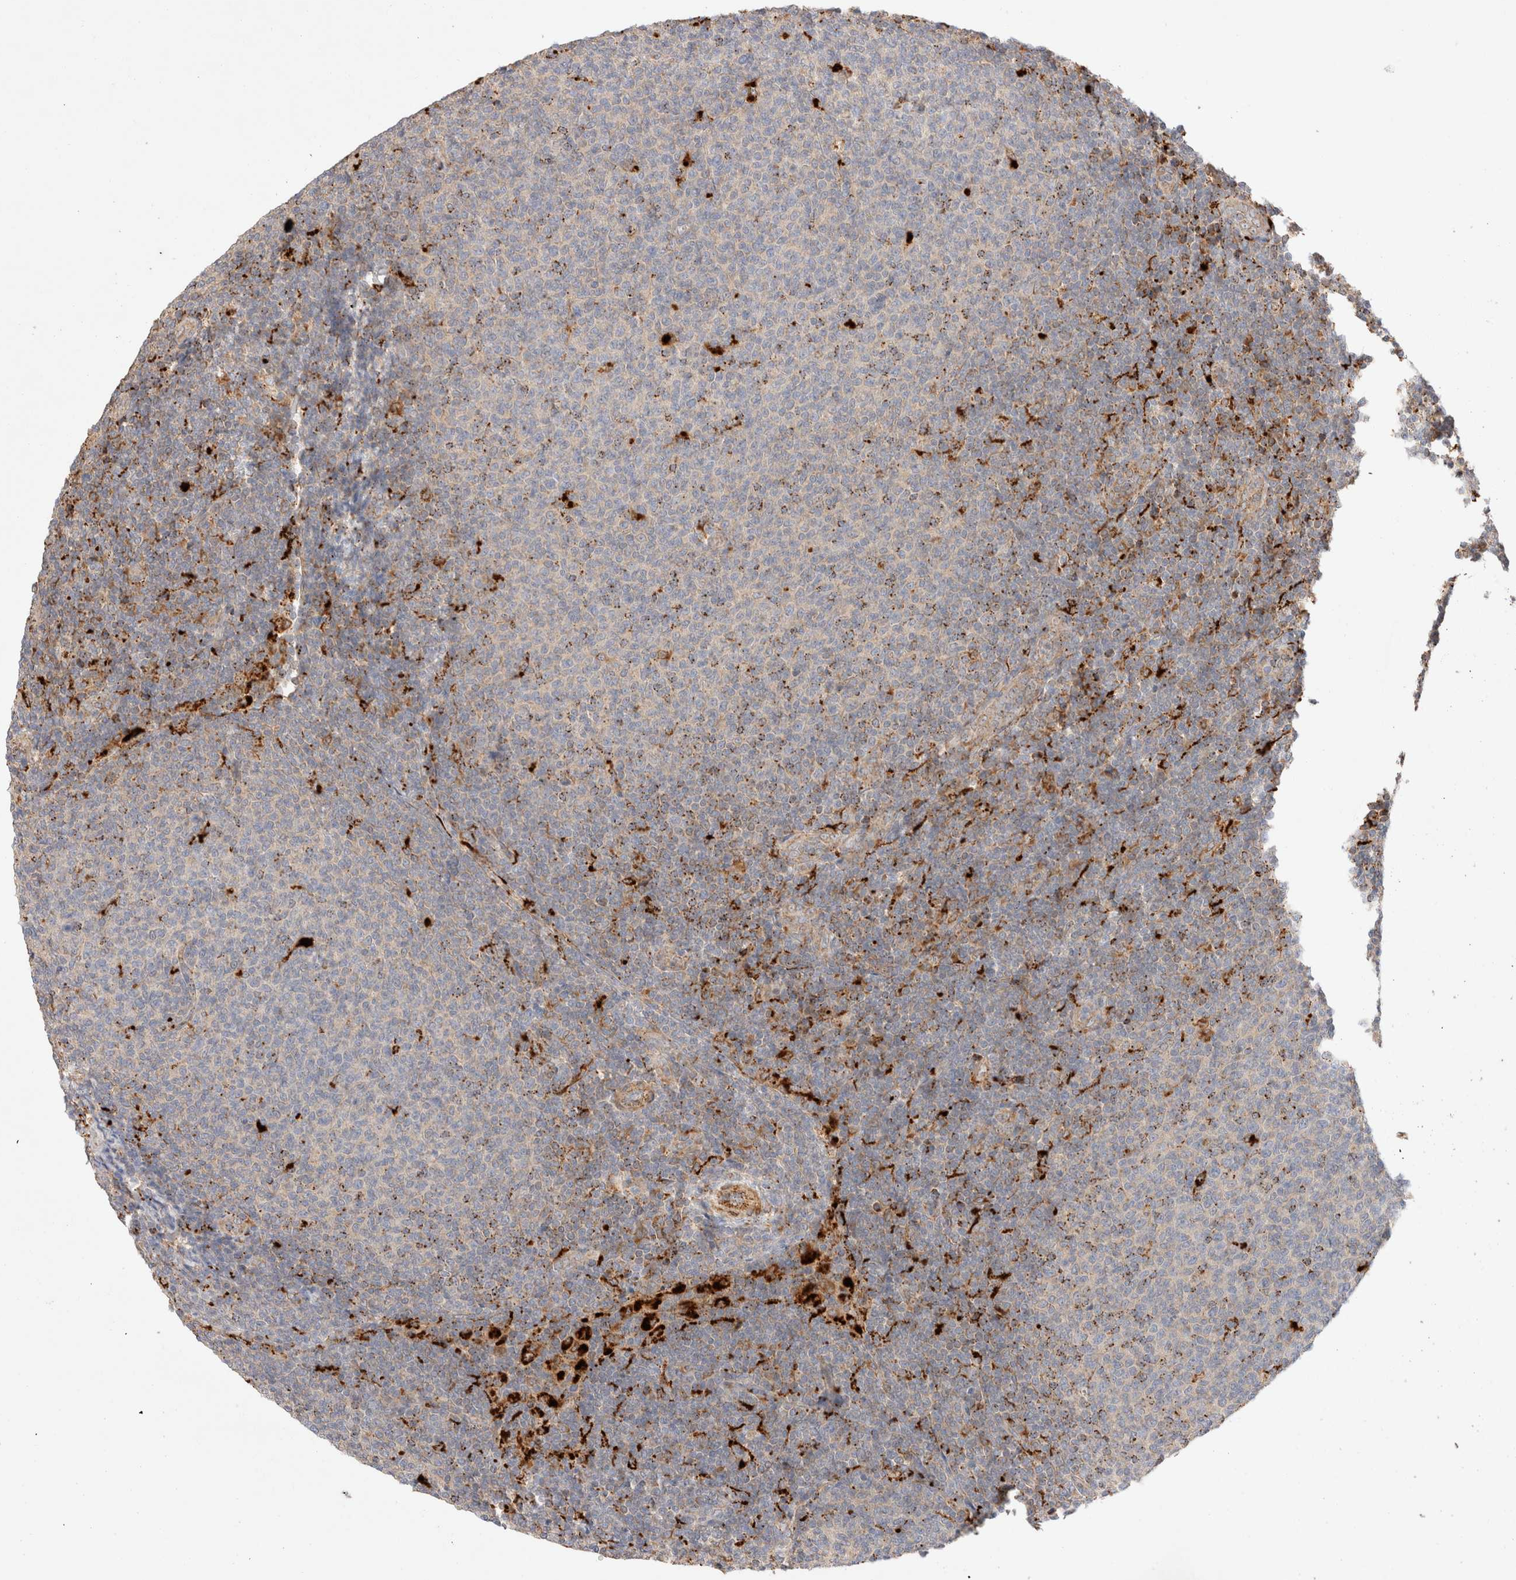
{"staining": {"intensity": "negative", "quantity": "none", "location": "none"}, "tissue": "lymphoma", "cell_type": "Tumor cells", "image_type": "cancer", "snomed": [{"axis": "morphology", "description": "Malignant lymphoma, non-Hodgkin's type, Low grade"}, {"axis": "topography", "description": "Lymph node"}], "caption": "This micrograph is of malignant lymphoma, non-Hodgkin's type (low-grade) stained with IHC to label a protein in brown with the nuclei are counter-stained blue. There is no positivity in tumor cells.", "gene": "RABEPK", "patient": {"sex": "male", "age": 66}}